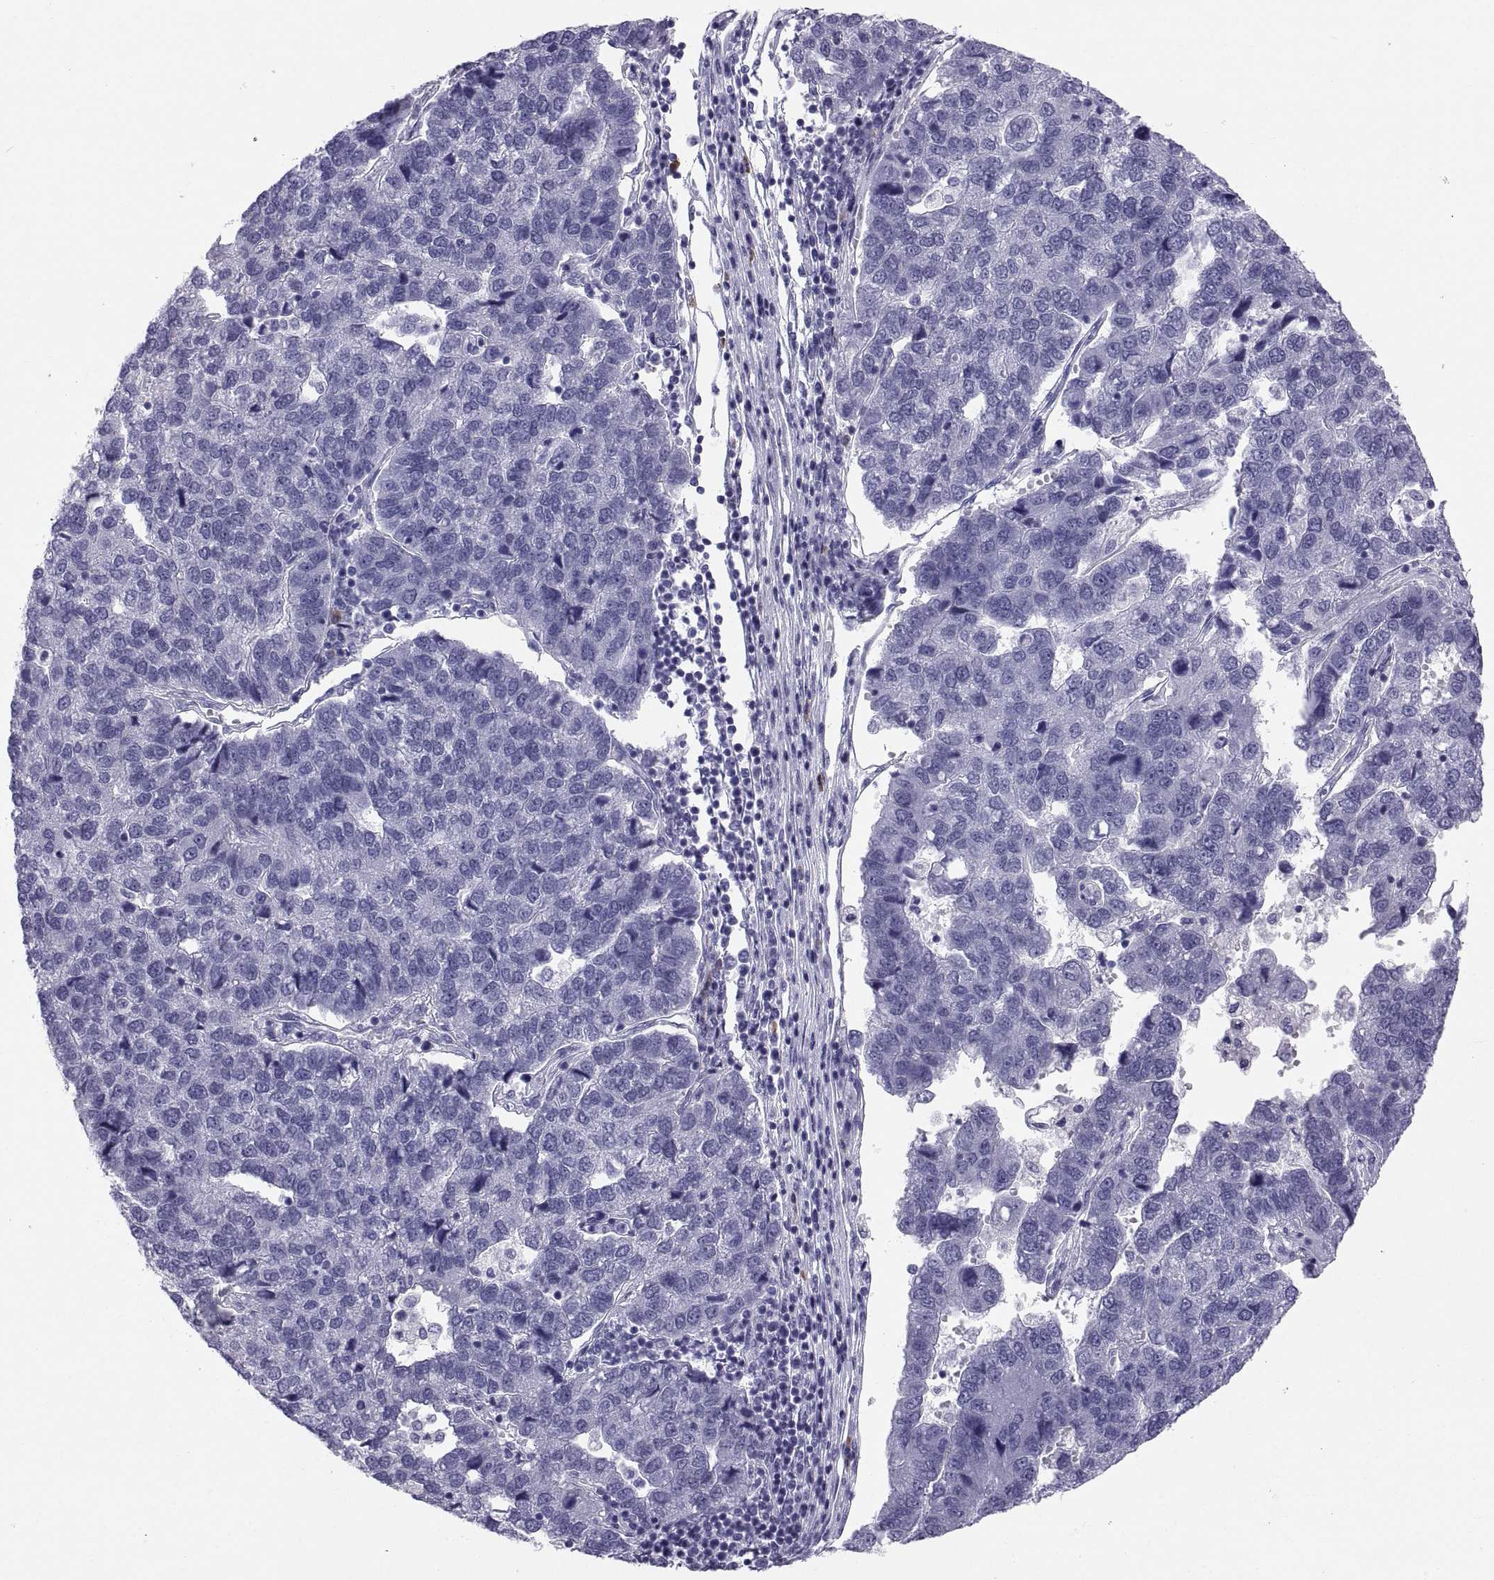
{"staining": {"intensity": "negative", "quantity": "none", "location": "none"}, "tissue": "pancreatic cancer", "cell_type": "Tumor cells", "image_type": "cancer", "snomed": [{"axis": "morphology", "description": "Adenocarcinoma, NOS"}, {"axis": "topography", "description": "Pancreas"}], "caption": "This micrograph is of pancreatic cancer stained with immunohistochemistry to label a protein in brown with the nuclei are counter-stained blue. There is no positivity in tumor cells.", "gene": "CT47A10", "patient": {"sex": "female", "age": 61}}